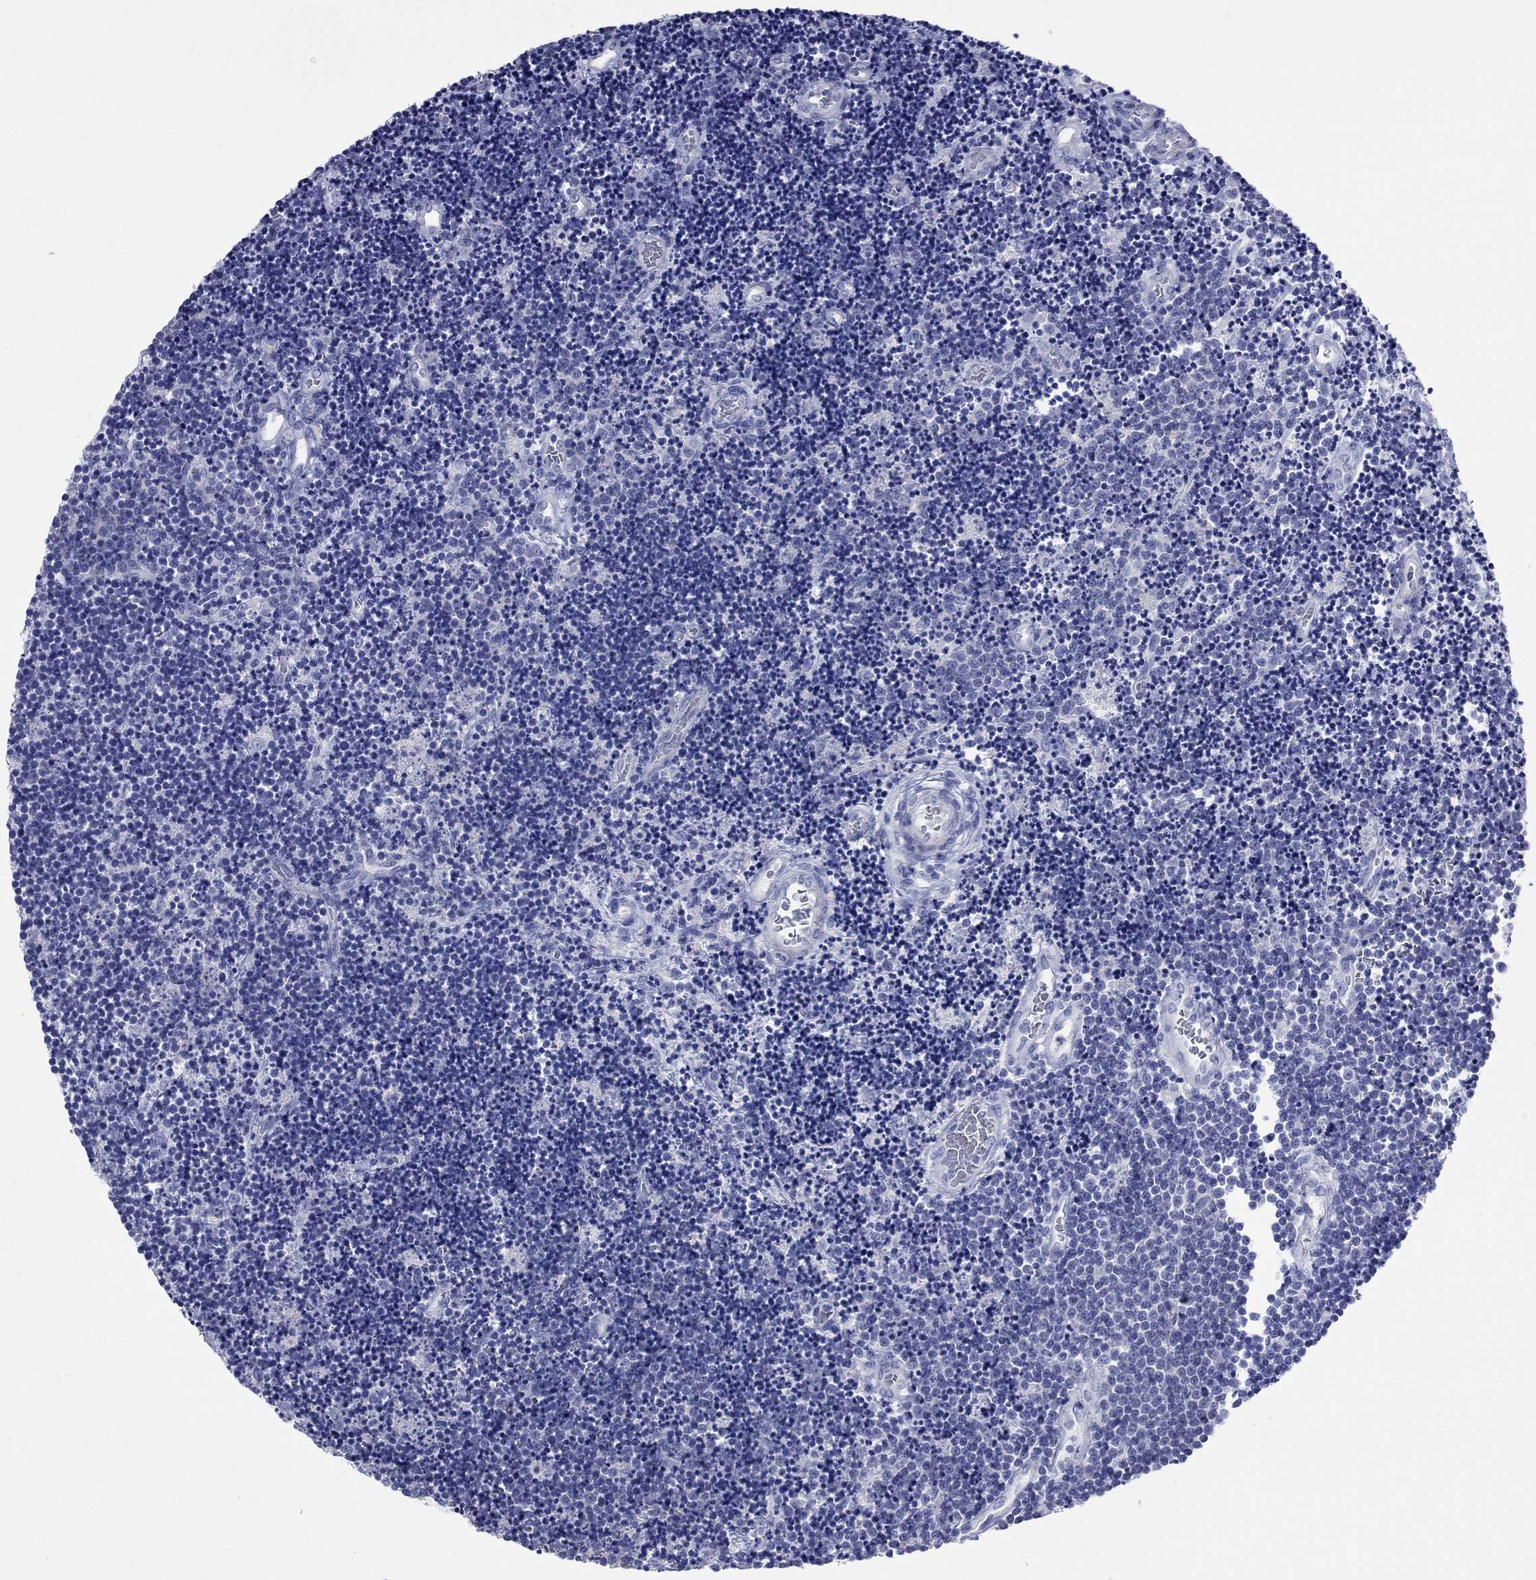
{"staining": {"intensity": "negative", "quantity": "none", "location": "none"}, "tissue": "lymphoma", "cell_type": "Tumor cells", "image_type": "cancer", "snomed": [{"axis": "morphology", "description": "Malignant lymphoma, non-Hodgkin's type, Low grade"}, {"axis": "topography", "description": "Brain"}], "caption": "Immunohistochemistry of low-grade malignant lymphoma, non-Hodgkin's type exhibits no staining in tumor cells.", "gene": "ACTL7B", "patient": {"sex": "female", "age": 66}}